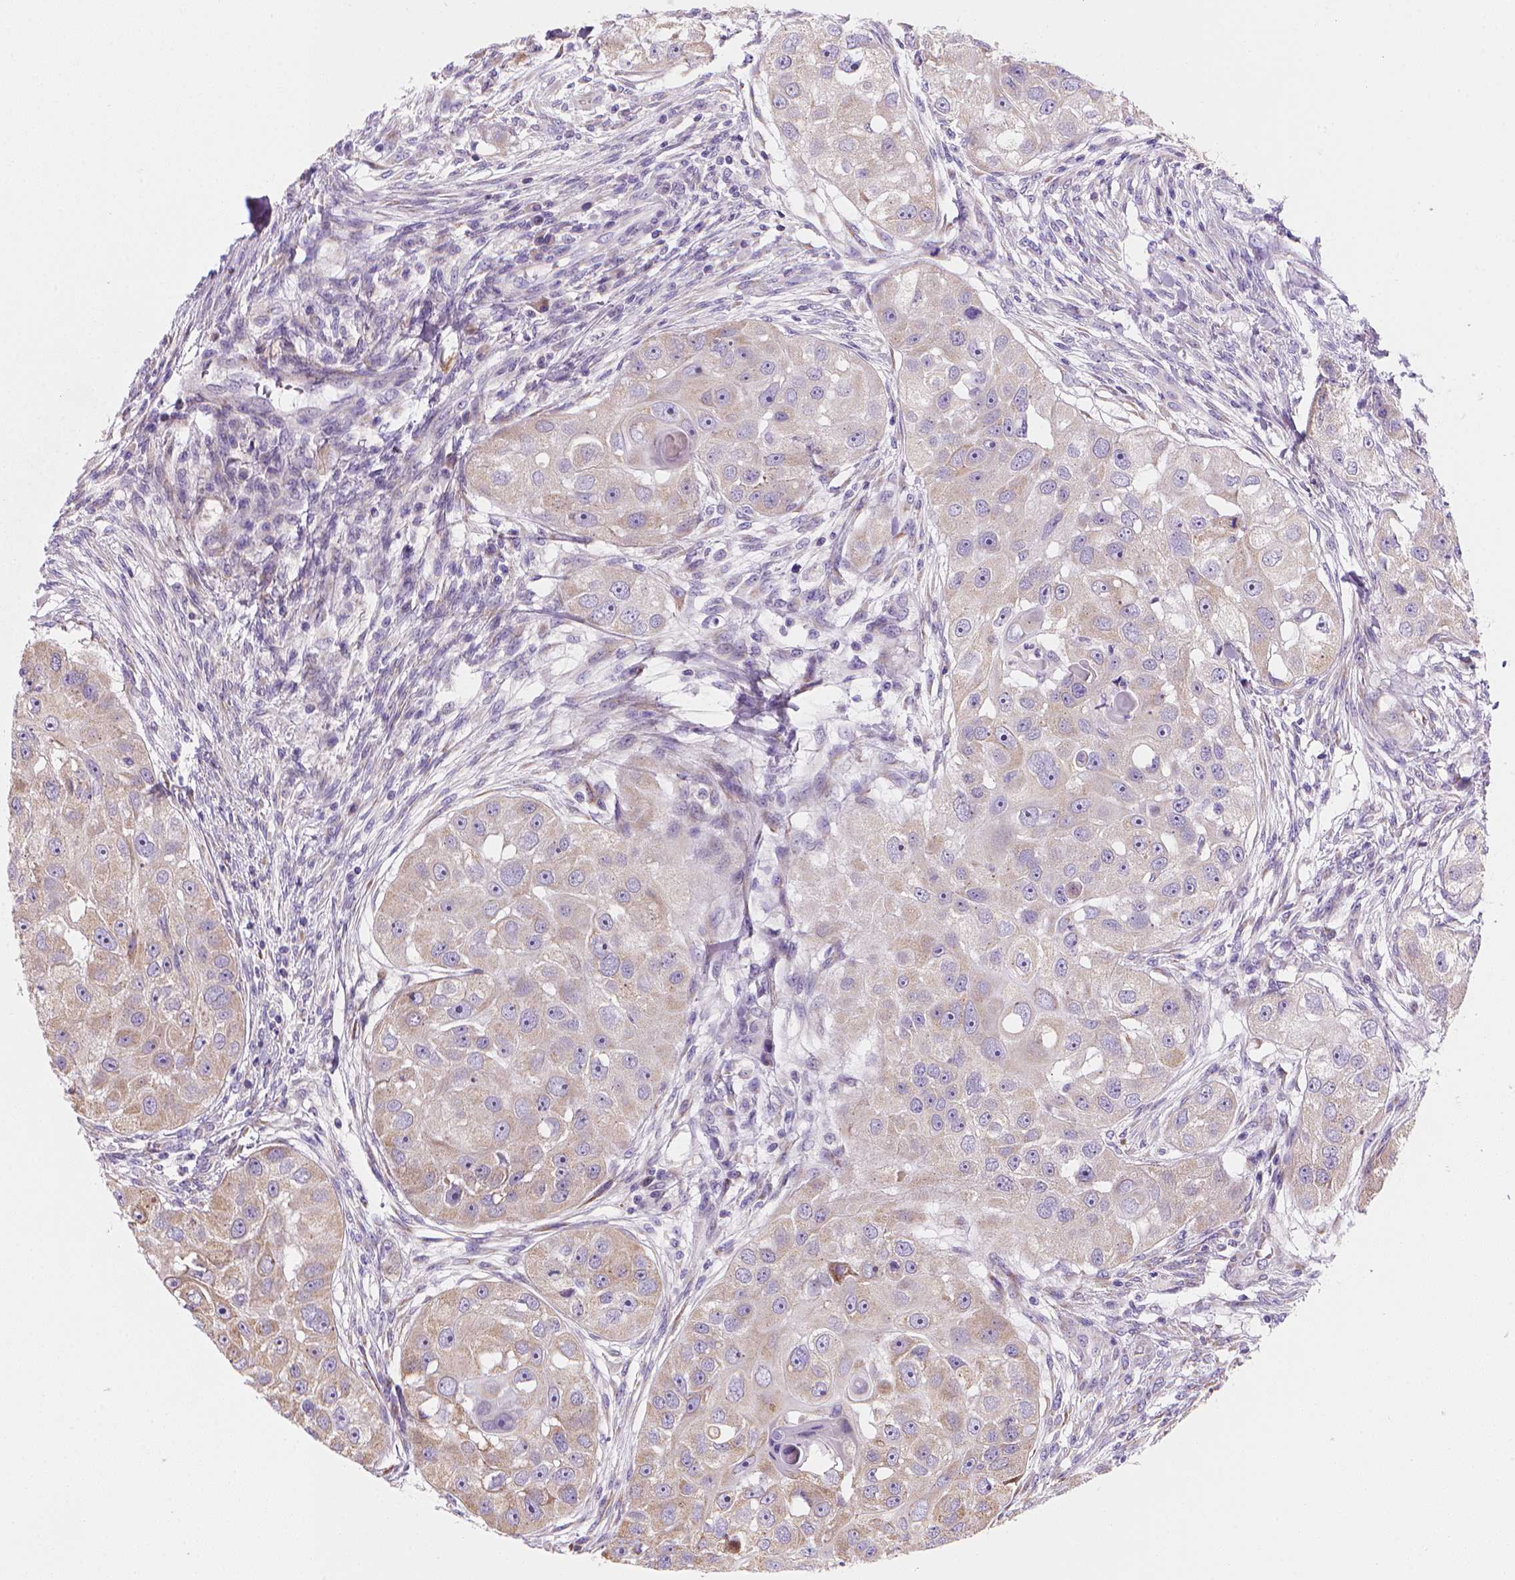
{"staining": {"intensity": "weak", "quantity": "25%-75%", "location": "cytoplasmic/membranous"}, "tissue": "head and neck cancer", "cell_type": "Tumor cells", "image_type": "cancer", "snomed": [{"axis": "morphology", "description": "Squamous cell carcinoma, NOS"}, {"axis": "topography", "description": "Head-Neck"}], "caption": "Approximately 25%-75% of tumor cells in human head and neck squamous cell carcinoma reveal weak cytoplasmic/membranous protein expression as visualized by brown immunohistochemical staining.", "gene": "CES2", "patient": {"sex": "male", "age": 51}}